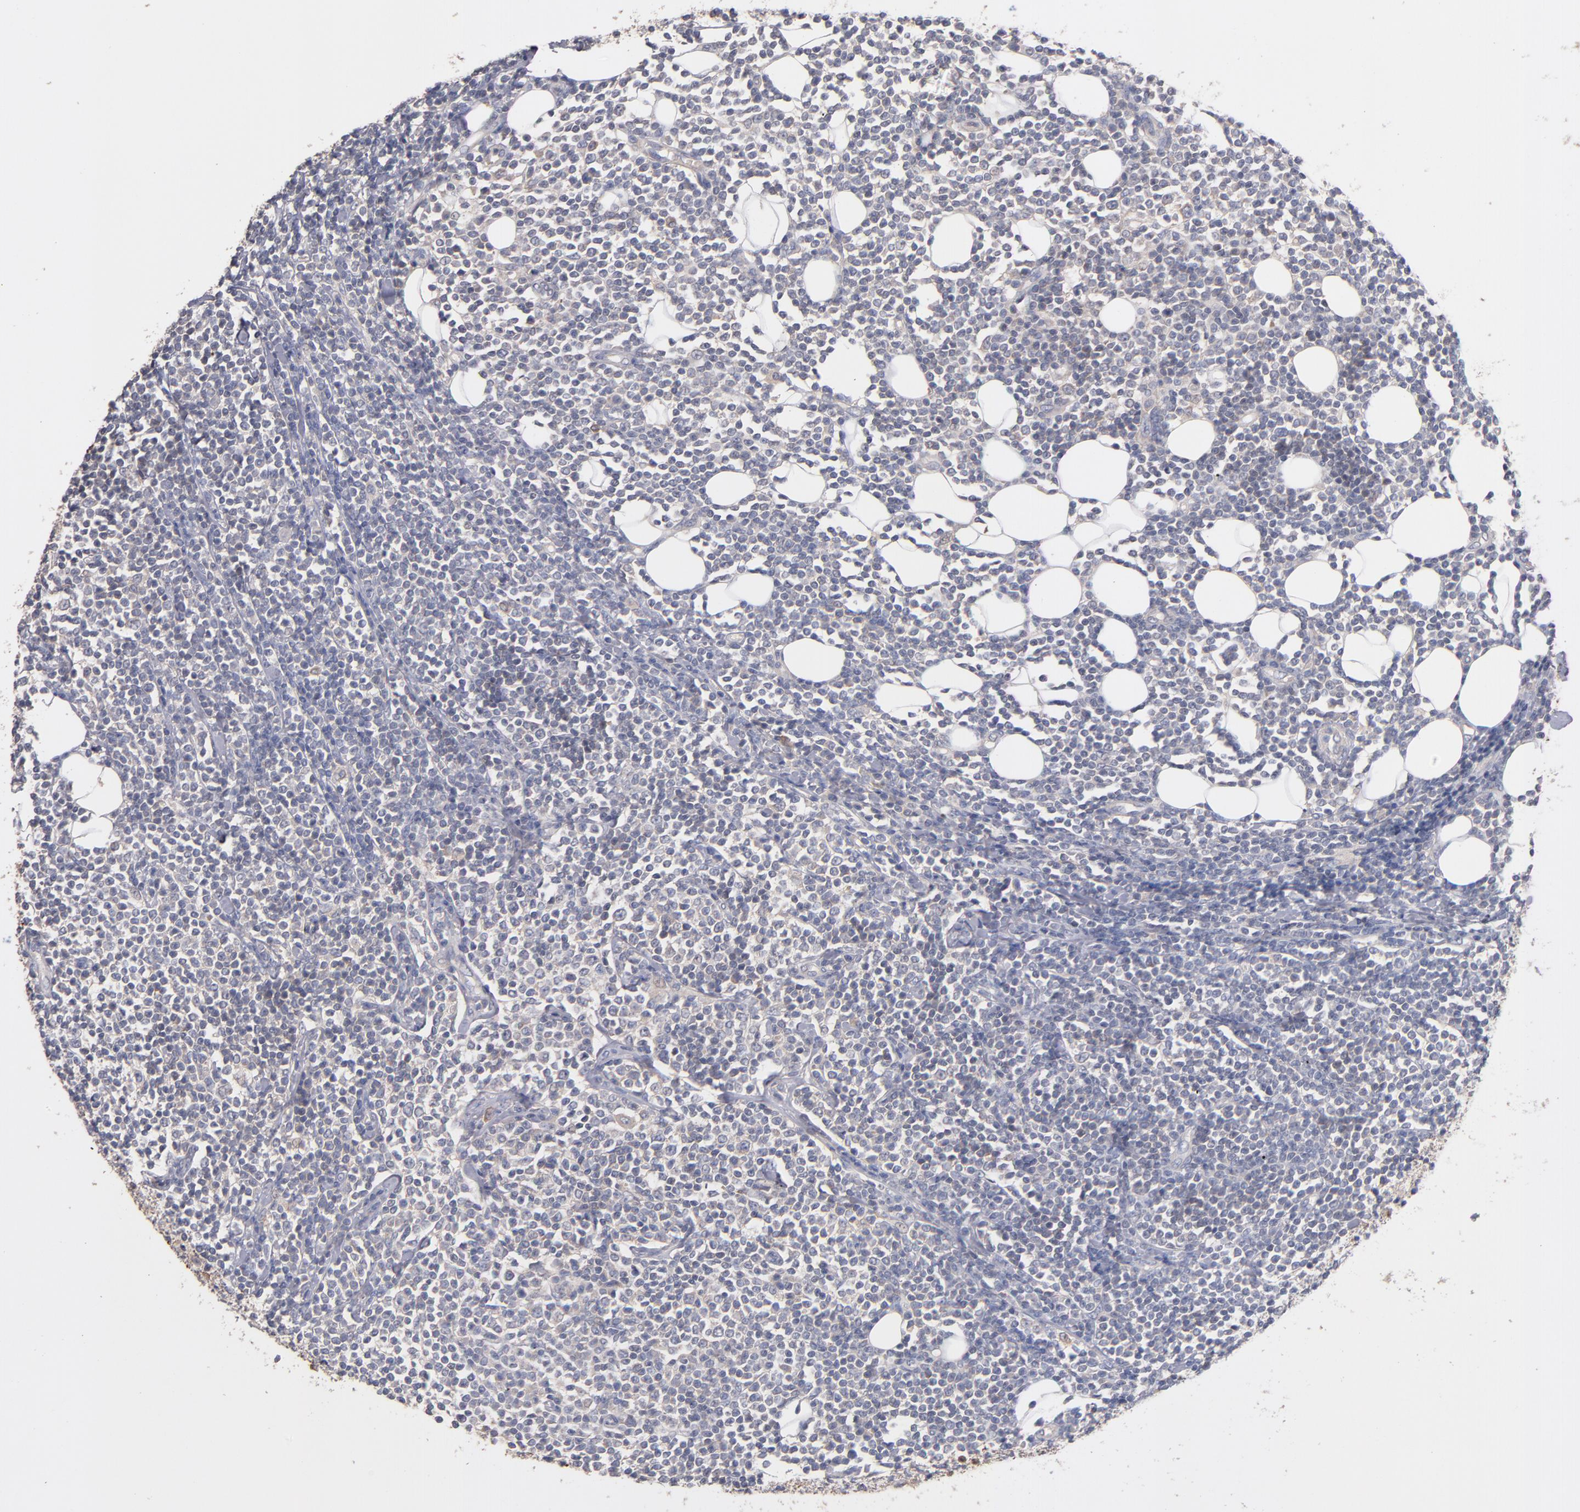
{"staining": {"intensity": "weak", "quantity": "<25%", "location": "cytoplasmic/membranous"}, "tissue": "lymphoma", "cell_type": "Tumor cells", "image_type": "cancer", "snomed": [{"axis": "morphology", "description": "Malignant lymphoma, non-Hodgkin's type, Low grade"}, {"axis": "topography", "description": "Soft tissue"}], "caption": "Tumor cells show no significant staining in low-grade malignant lymphoma, non-Hodgkin's type.", "gene": "DACT1", "patient": {"sex": "male", "age": 92}}